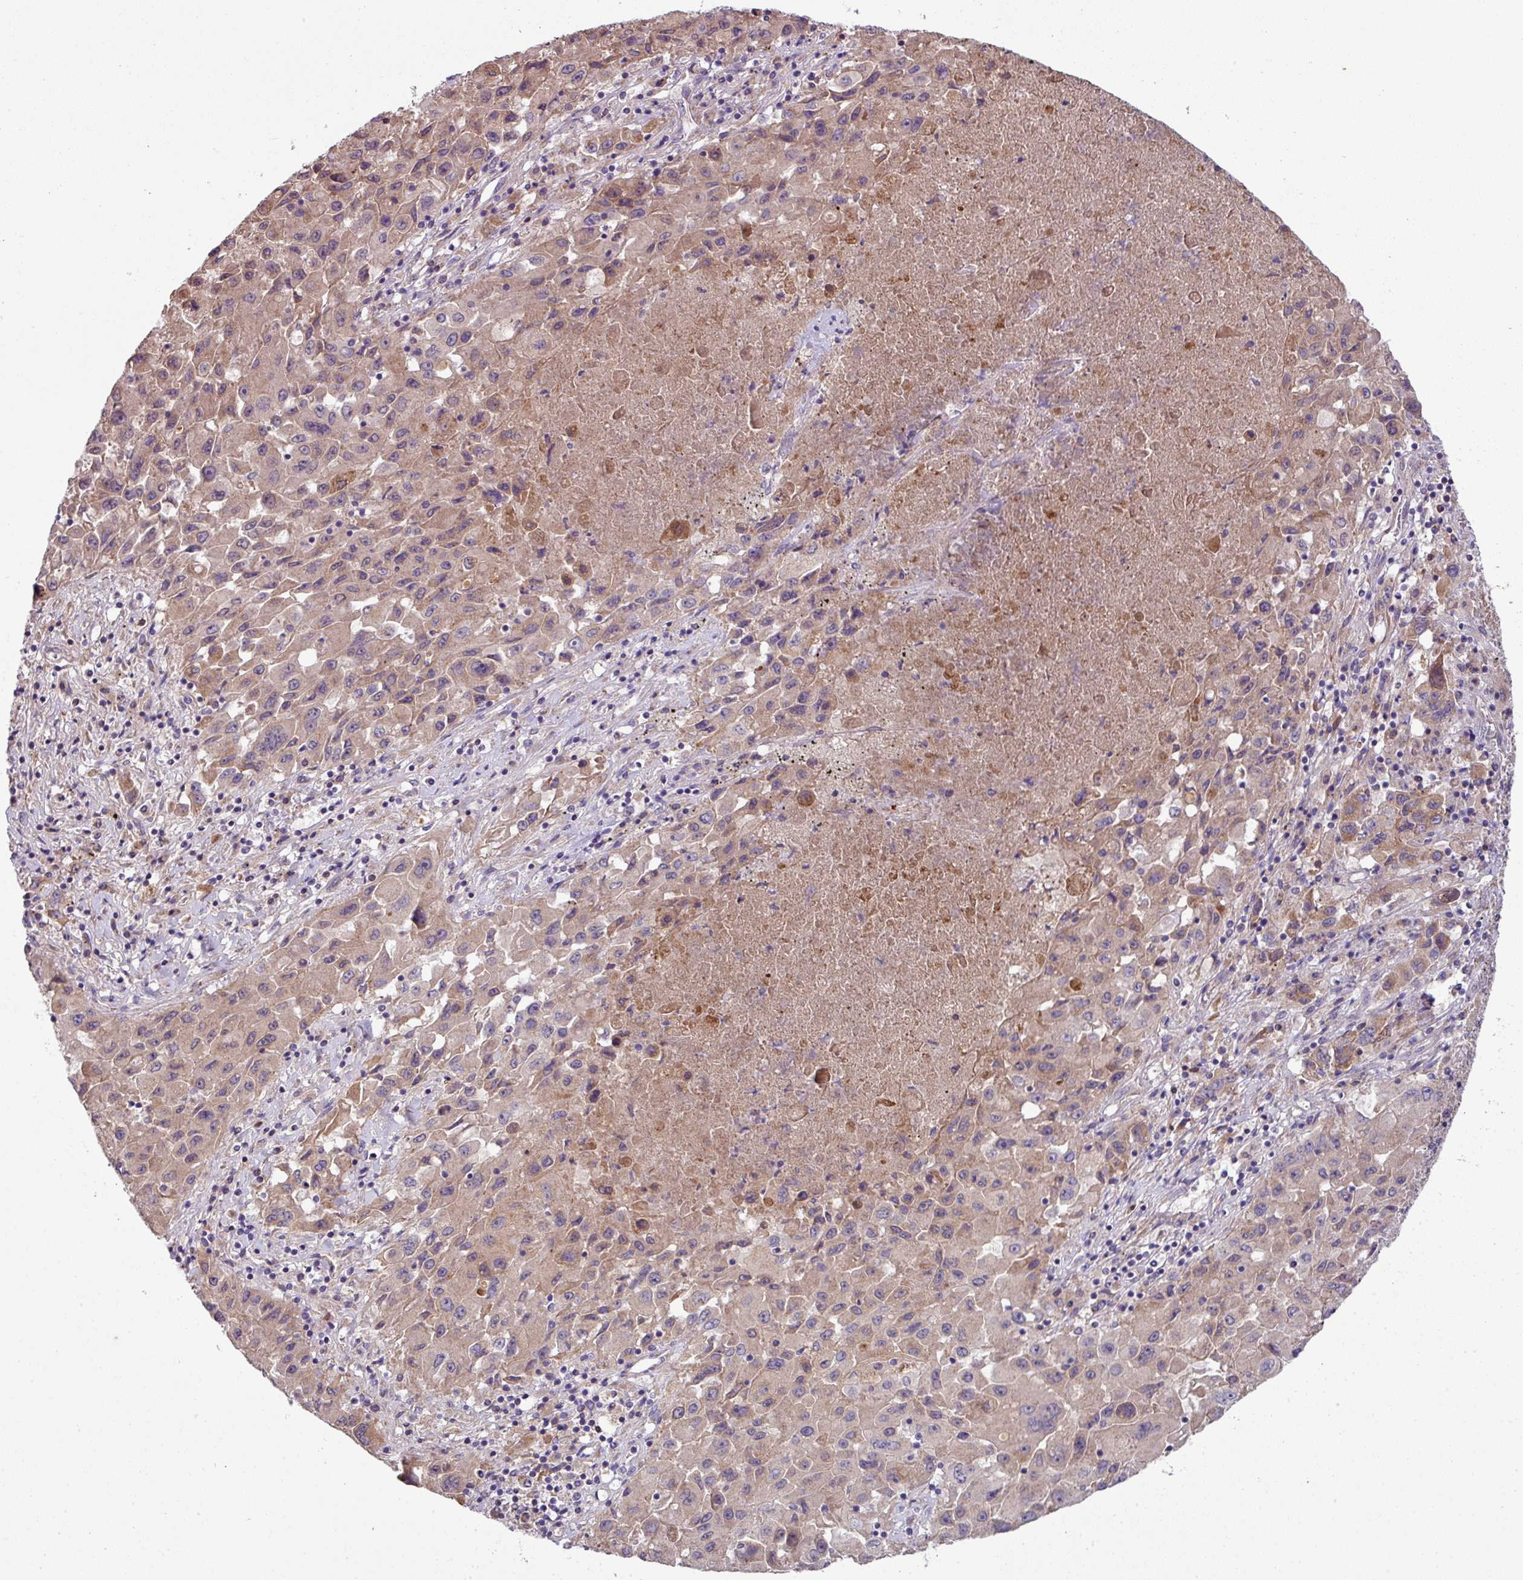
{"staining": {"intensity": "weak", "quantity": "25%-75%", "location": "cytoplasmic/membranous"}, "tissue": "lung cancer", "cell_type": "Tumor cells", "image_type": "cancer", "snomed": [{"axis": "morphology", "description": "Squamous cell carcinoma, NOS"}, {"axis": "topography", "description": "Lung"}], "caption": "This photomicrograph displays IHC staining of lung cancer (squamous cell carcinoma), with low weak cytoplasmic/membranous expression in approximately 25%-75% of tumor cells.", "gene": "LRRC9", "patient": {"sex": "male", "age": 63}}